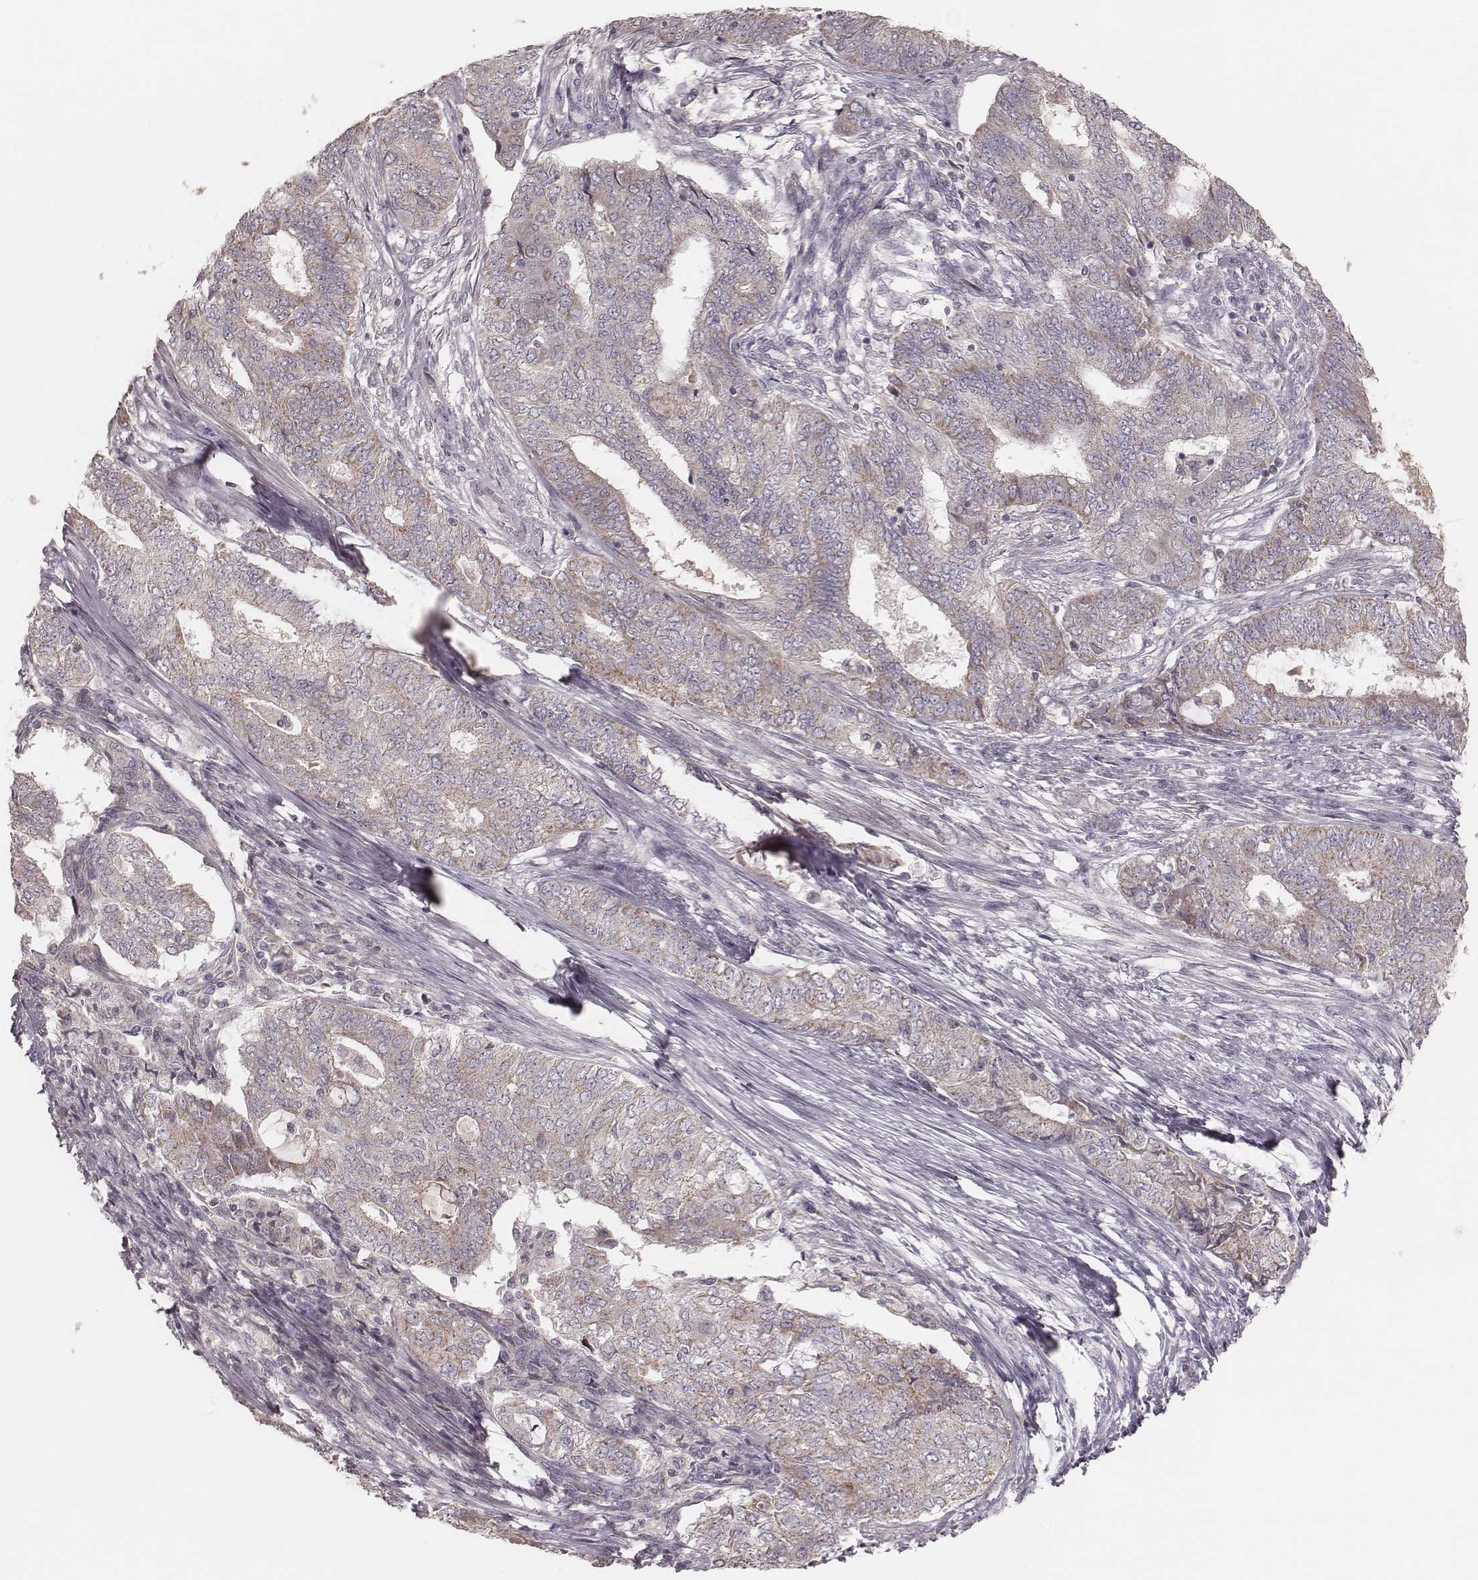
{"staining": {"intensity": "weak", "quantity": "25%-75%", "location": "cytoplasmic/membranous"}, "tissue": "endometrial cancer", "cell_type": "Tumor cells", "image_type": "cancer", "snomed": [{"axis": "morphology", "description": "Adenocarcinoma, NOS"}, {"axis": "topography", "description": "Endometrium"}], "caption": "The photomicrograph demonstrates immunohistochemical staining of endometrial cancer. There is weak cytoplasmic/membranous staining is seen in approximately 25%-75% of tumor cells.", "gene": "MRPS27", "patient": {"sex": "female", "age": 62}}